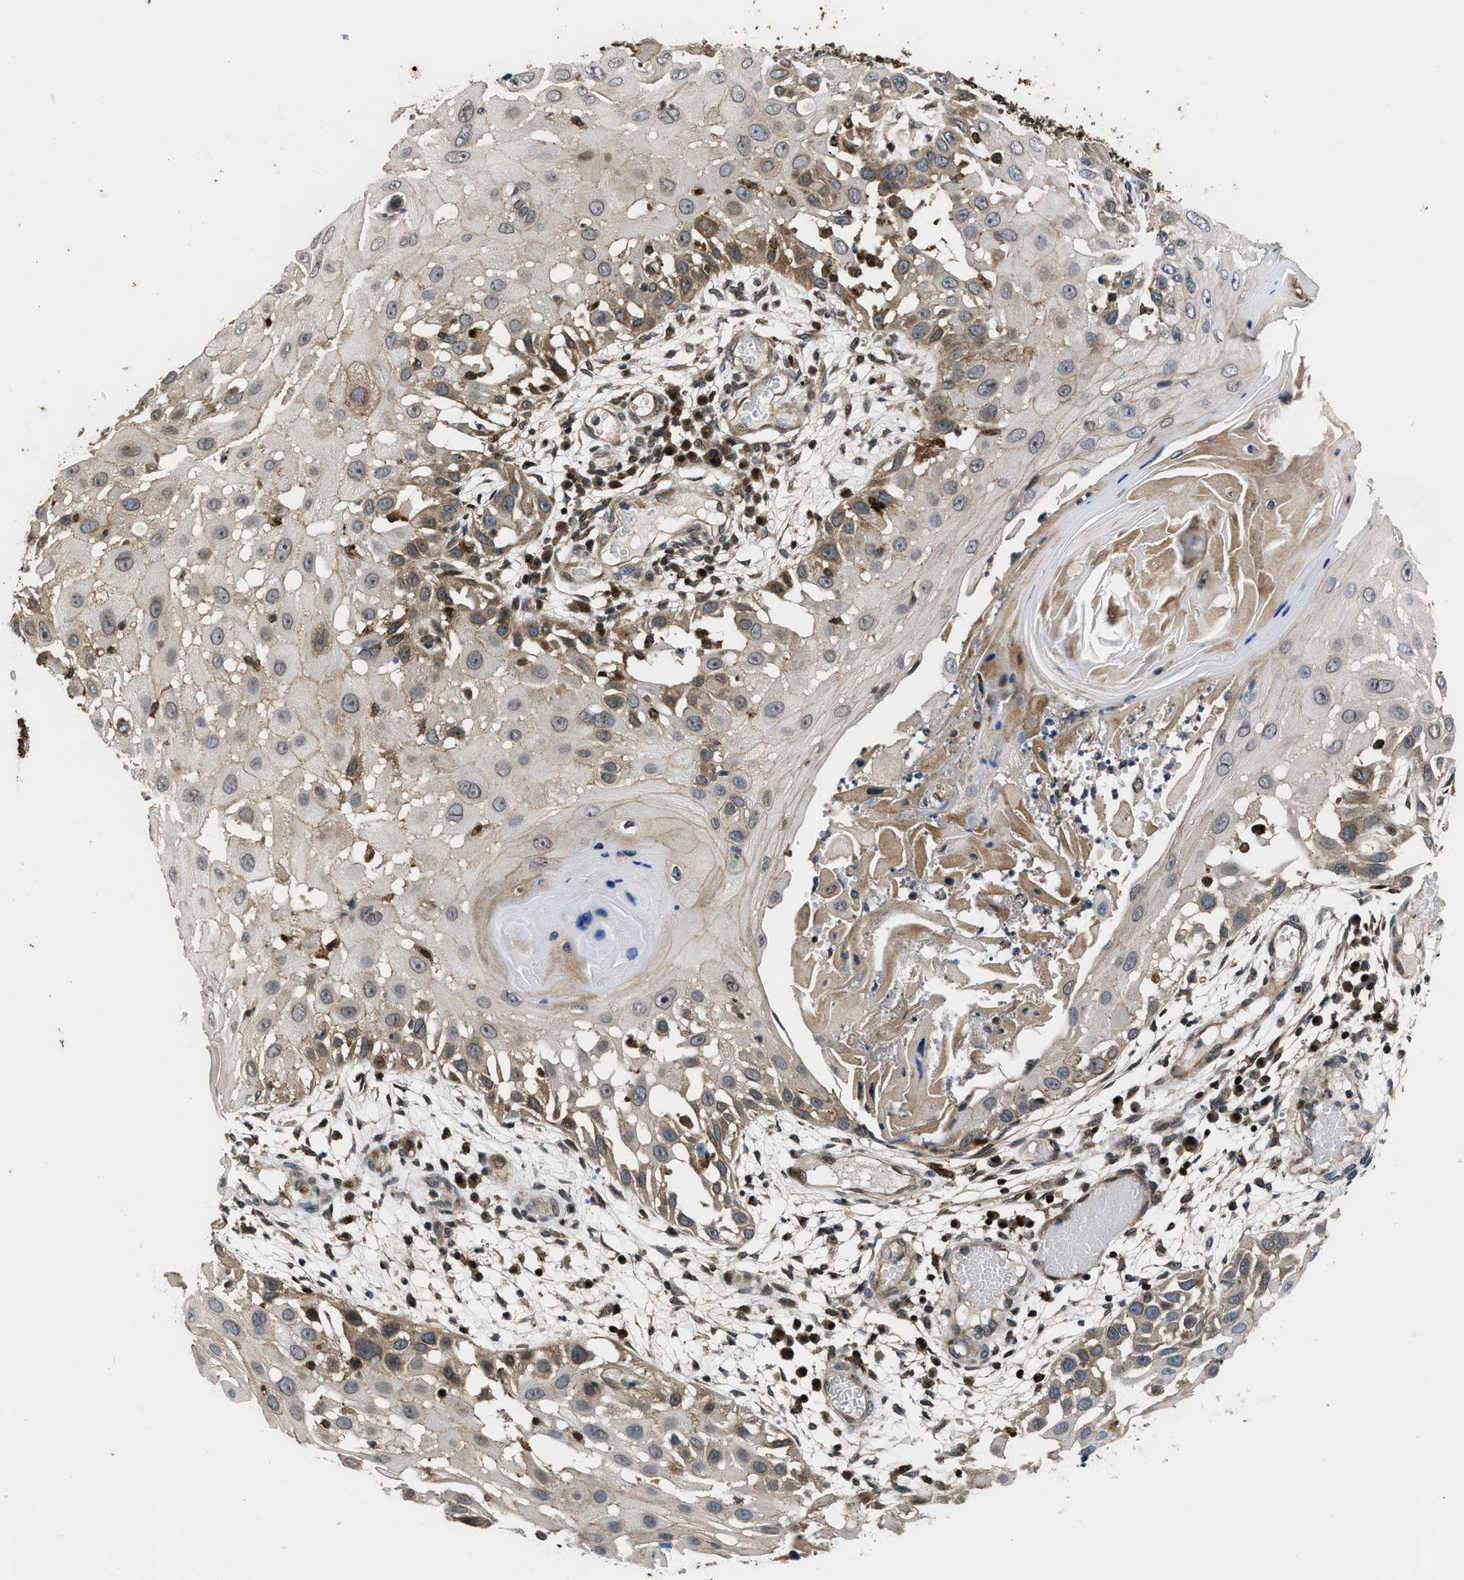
{"staining": {"intensity": "weak", "quantity": ">75%", "location": "cytoplasmic/membranous"}, "tissue": "skin cancer", "cell_type": "Tumor cells", "image_type": "cancer", "snomed": [{"axis": "morphology", "description": "Squamous cell carcinoma, NOS"}, {"axis": "topography", "description": "Skin"}], "caption": "The micrograph demonstrates a brown stain indicating the presence of a protein in the cytoplasmic/membranous of tumor cells in squamous cell carcinoma (skin). (DAB (3,3'-diaminobenzidine) IHC, brown staining for protein, blue staining for nuclei).", "gene": "CTBS", "patient": {"sex": "female", "age": 44}}